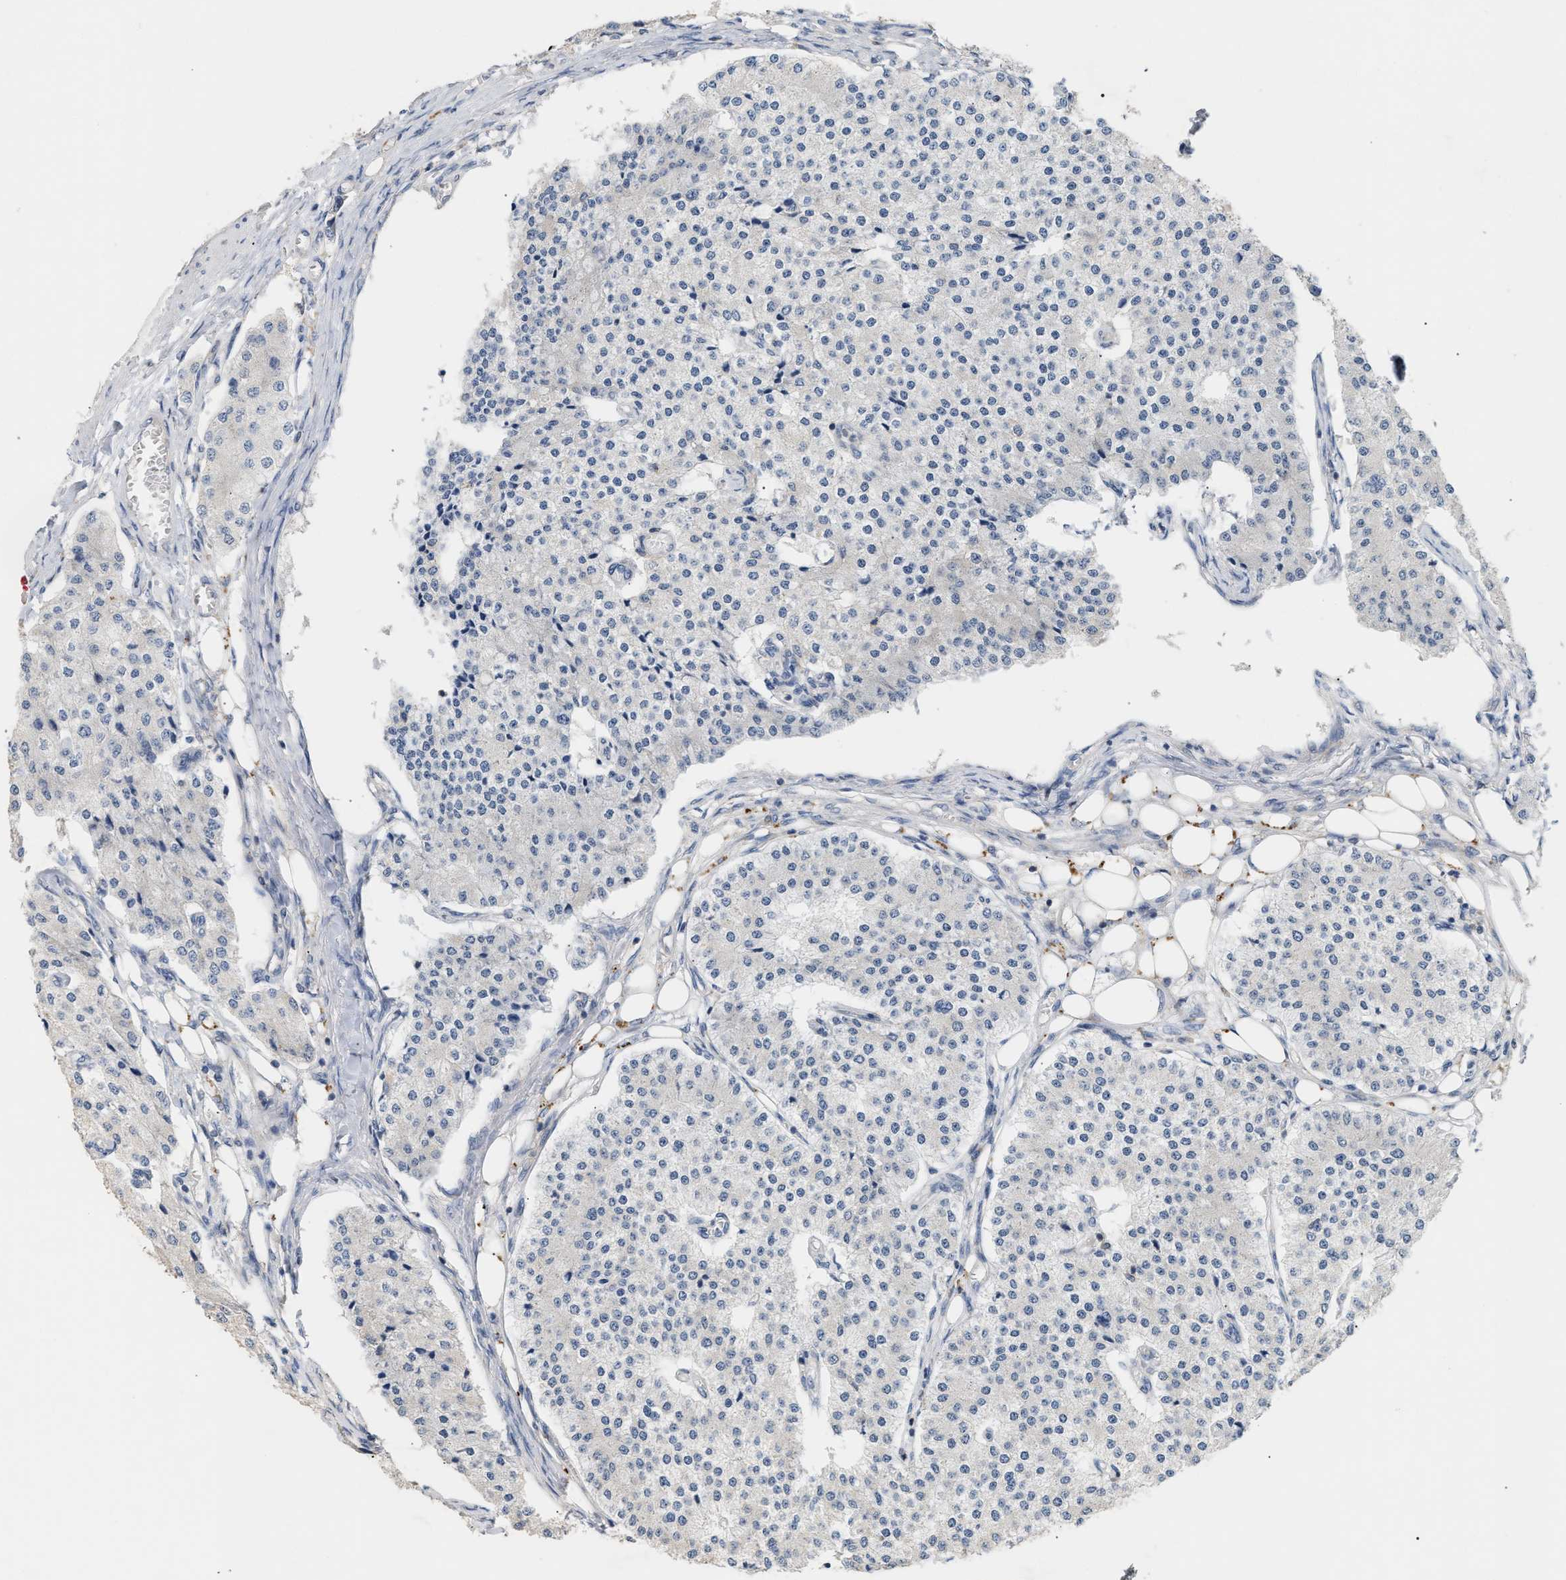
{"staining": {"intensity": "negative", "quantity": "none", "location": "none"}, "tissue": "carcinoid", "cell_type": "Tumor cells", "image_type": "cancer", "snomed": [{"axis": "morphology", "description": "Carcinoid, malignant, NOS"}, {"axis": "topography", "description": "Colon"}], "caption": "Immunohistochemistry of carcinoid (malignant) shows no positivity in tumor cells.", "gene": "DBNL", "patient": {"sex": "female", "age": 52}}